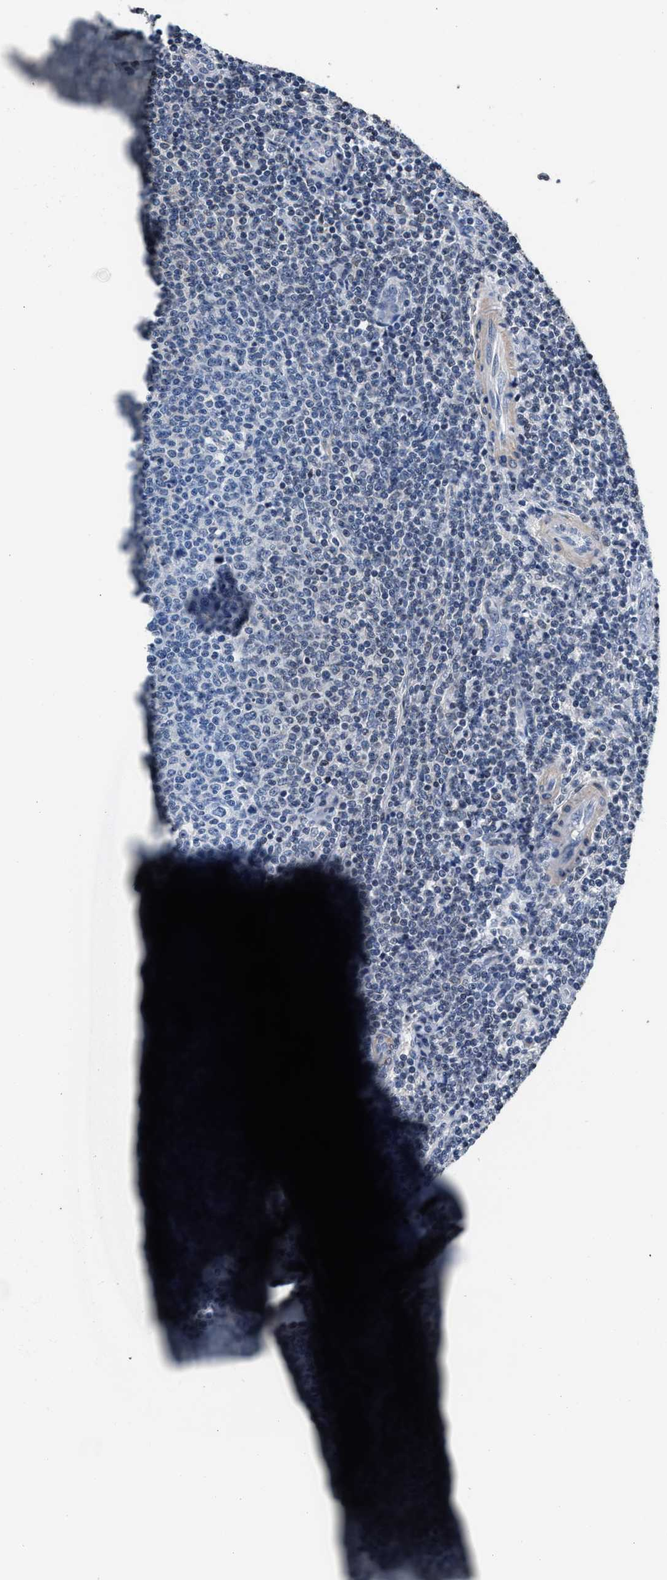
{"staining": {"intensity": "negative", "quantity": "none", "location": "none"}, "tissue": "lymphoma", "cell_type": "Tumor cells", "image_type": "cancer", "snomed": [{"axis": "morphology", "description": "Malignant lymphoma, non-Hodgkin's type, Low grade"}, {"axis": "topography", "description": "Lymph node"}], "caption": "This is an immunohistochemistry (IHC) micrograph of human malignant lymphoma, non-Hodgkin's type (low-grade). There is no staining in tumor cells.", "gene": "MYH3", "patient": {"sex": "male", "age": 66}}